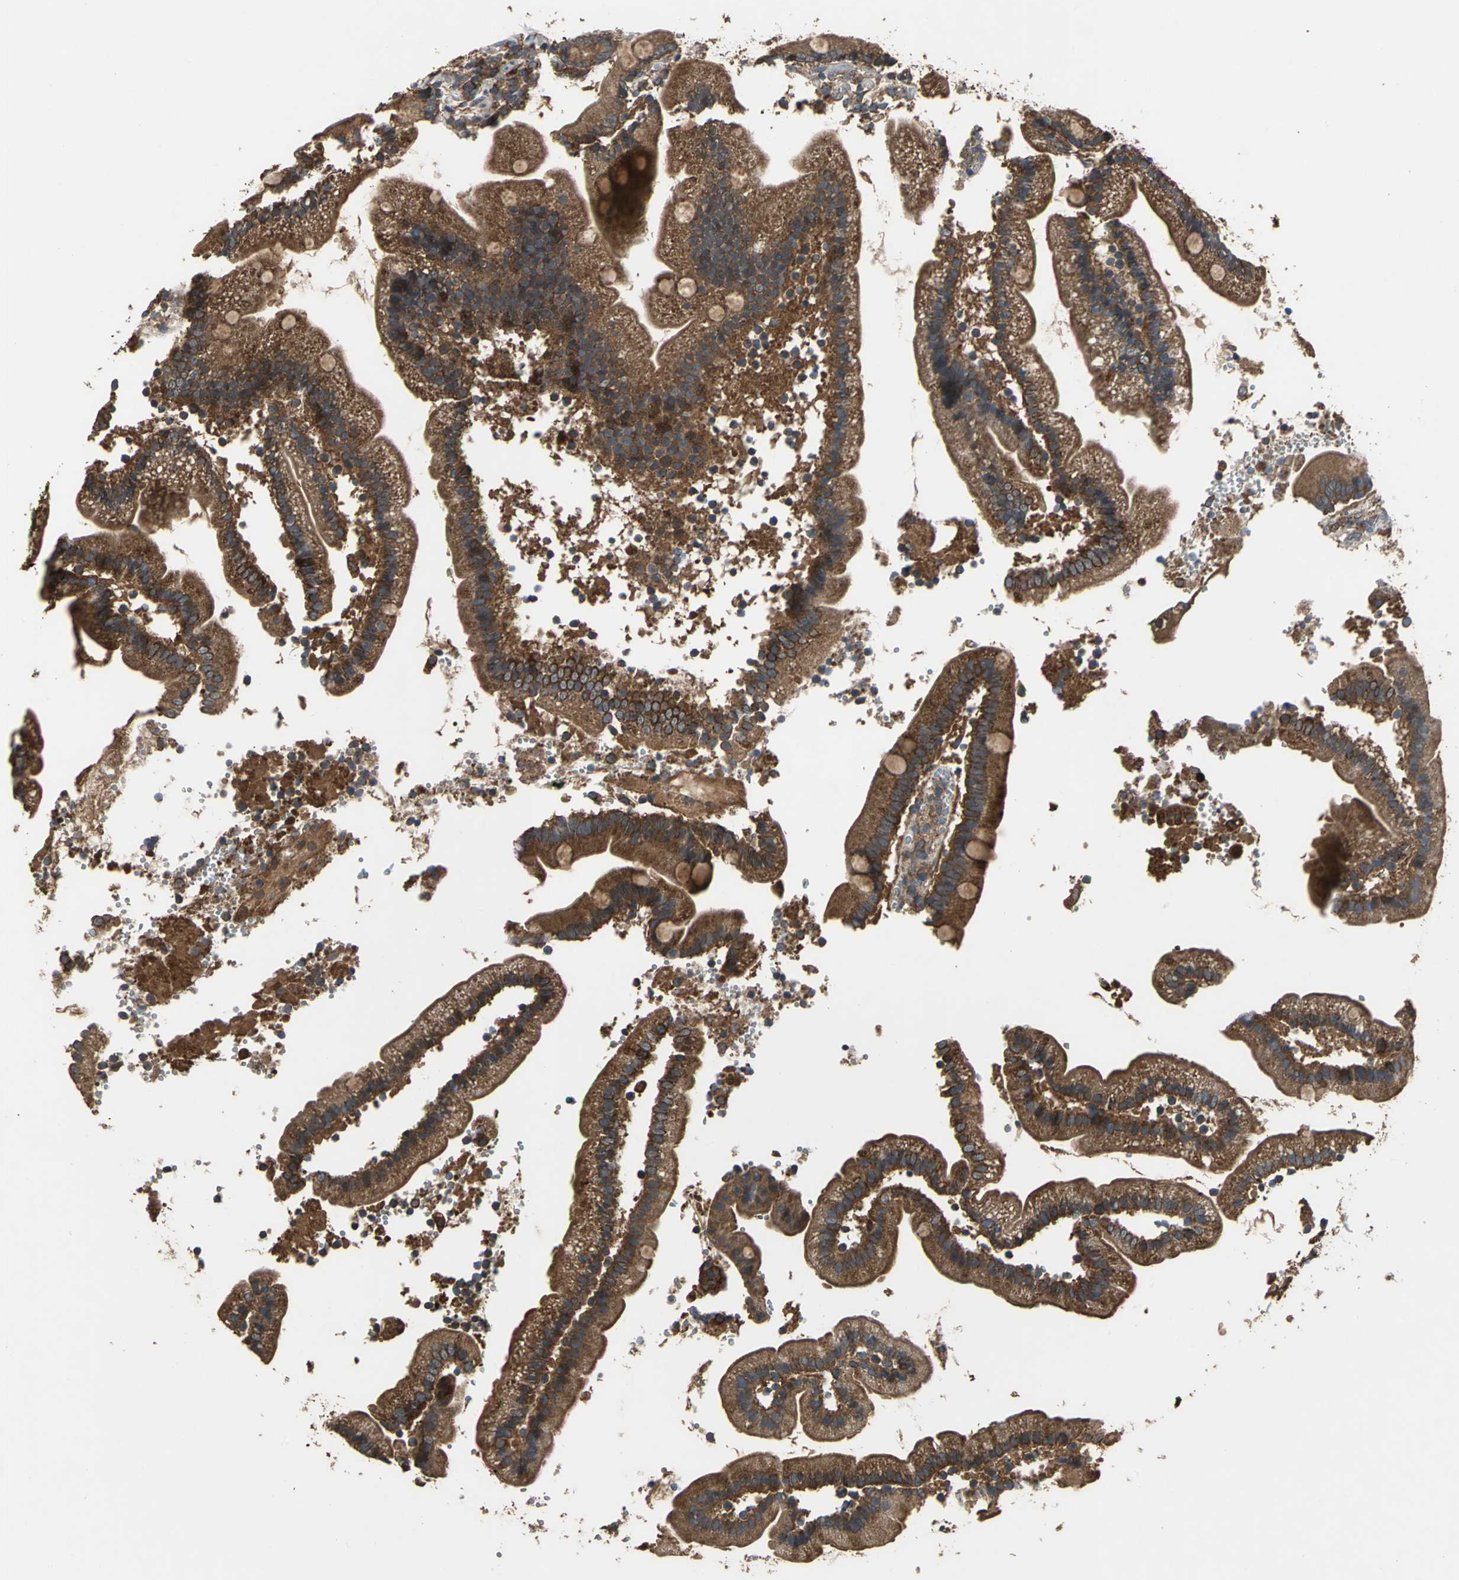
{"staining": {"intensity": "strong", "quantity": ">75%", "location": "cytoplasmic/membranous"}, "tissue": "duodenum", "cell_type": "Glandular cells", "image_type": "normal", "snomed": [{"axis": "morphology", "description": "Normal tissue, NOS"}, {"axis": "topography", "description": "Duodenum"}], "caption": "A photomicrograph of human duodenum stained for a protein shows strong cytoplasmic/membranous brown staining in glandular cells. The protein is stained brown, and the nuclei are stained in blue (DAB (3,3'-diaminobenzidine) IHC with brightfield microscopy, high magnification).", "gene": "ZNF608", "patient": {"sex": "male", "age": 66}}